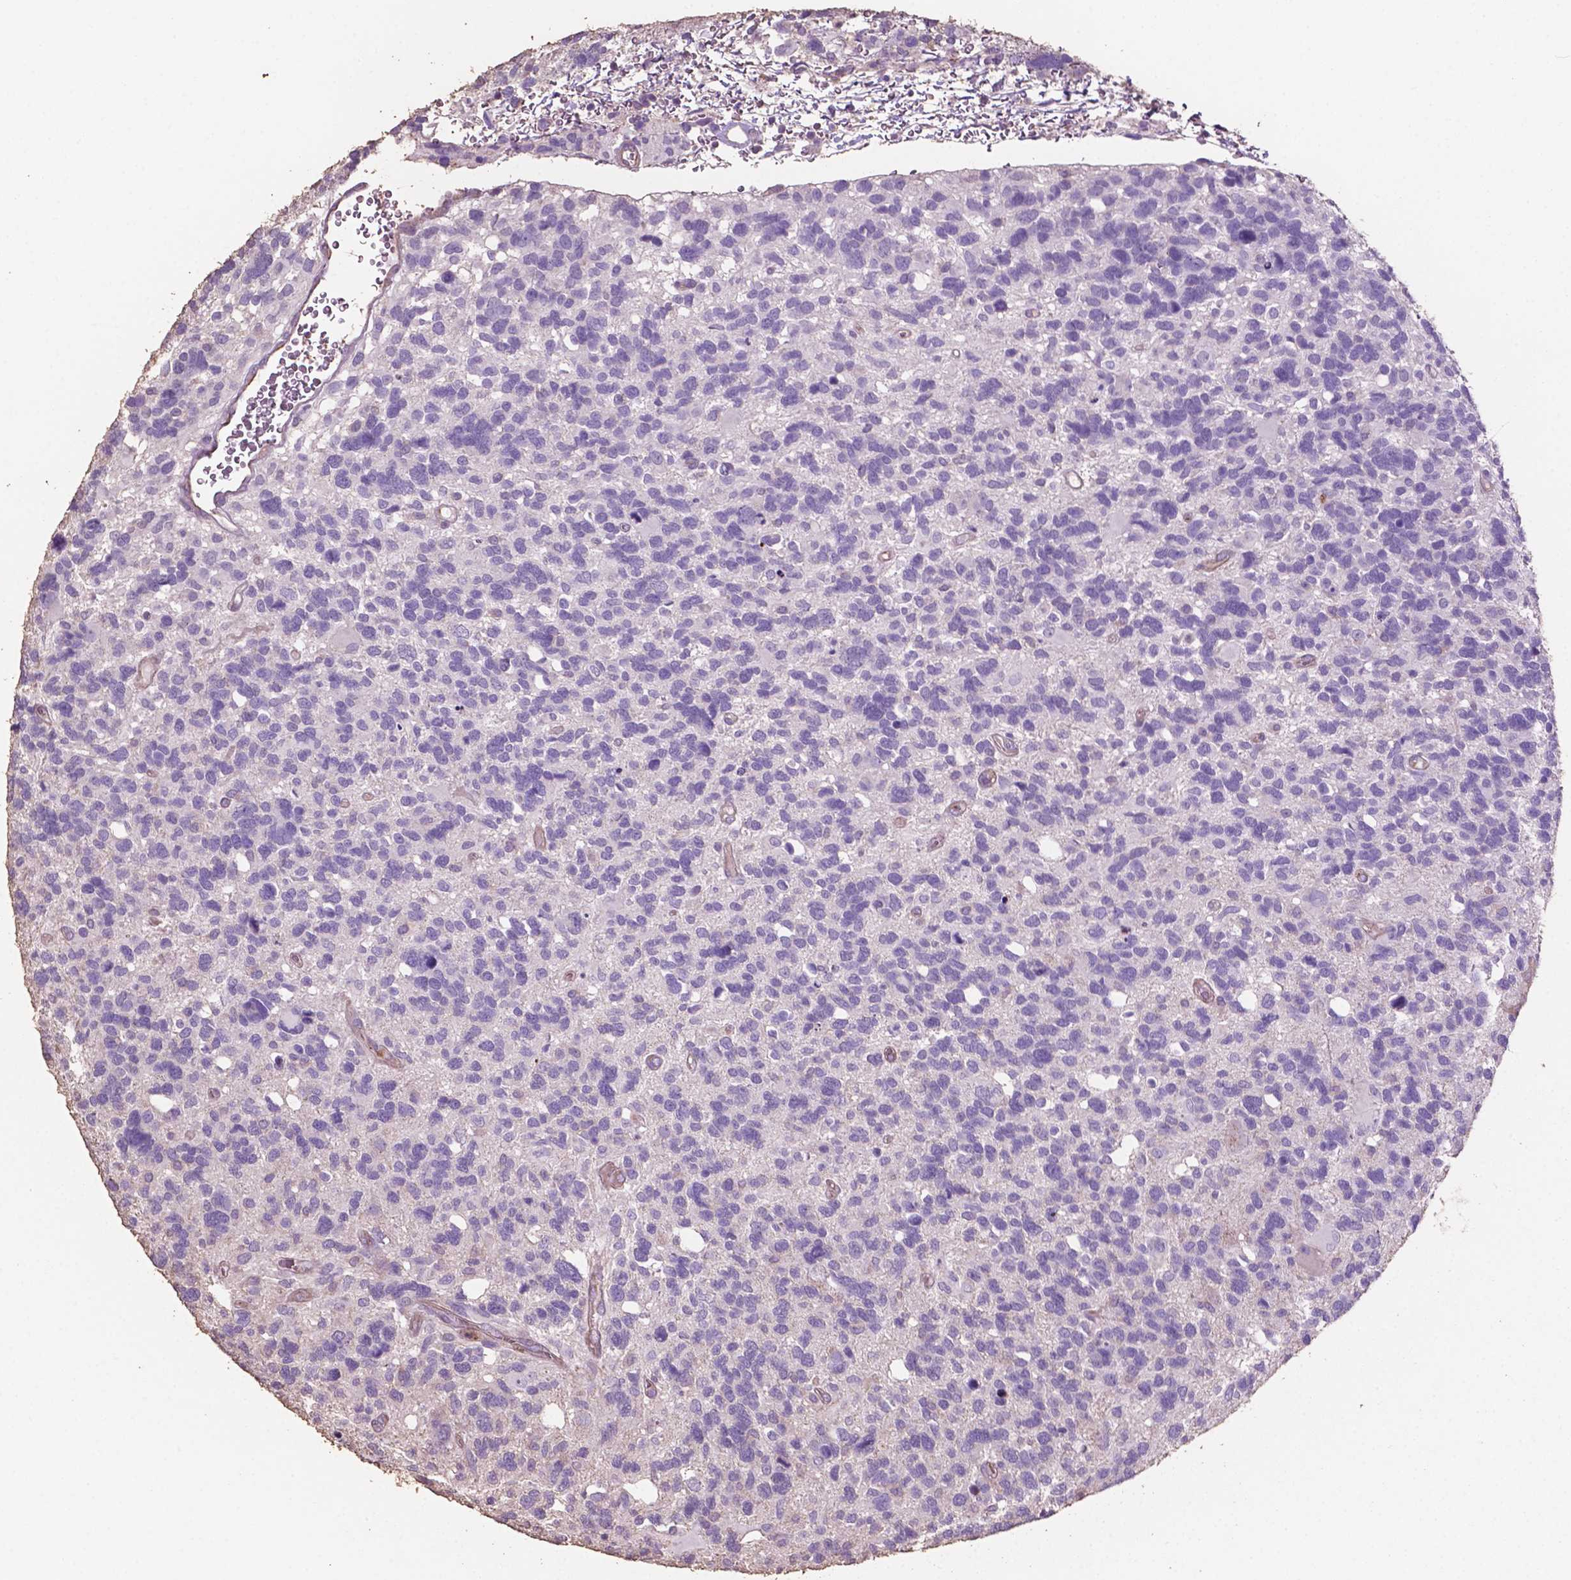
{"staining": {"intensity": "negative", "quantity": "none", "location": "none"}, "tissue": "glioma", "cell_type": "Tumor cells", "image_type": "cancer", "snomed": [{"axis": "morphology", "description": "Glioma, malignant, High grade"}, {"axis": "topography", "description": "Brain"}], "caption": "Malignant glioma (high-grade) was stained to show a protein in brown. There is no significant staining in tumor cells.", "gene": "COMMD4", "patient": {"sex": "male", "age": 49}}